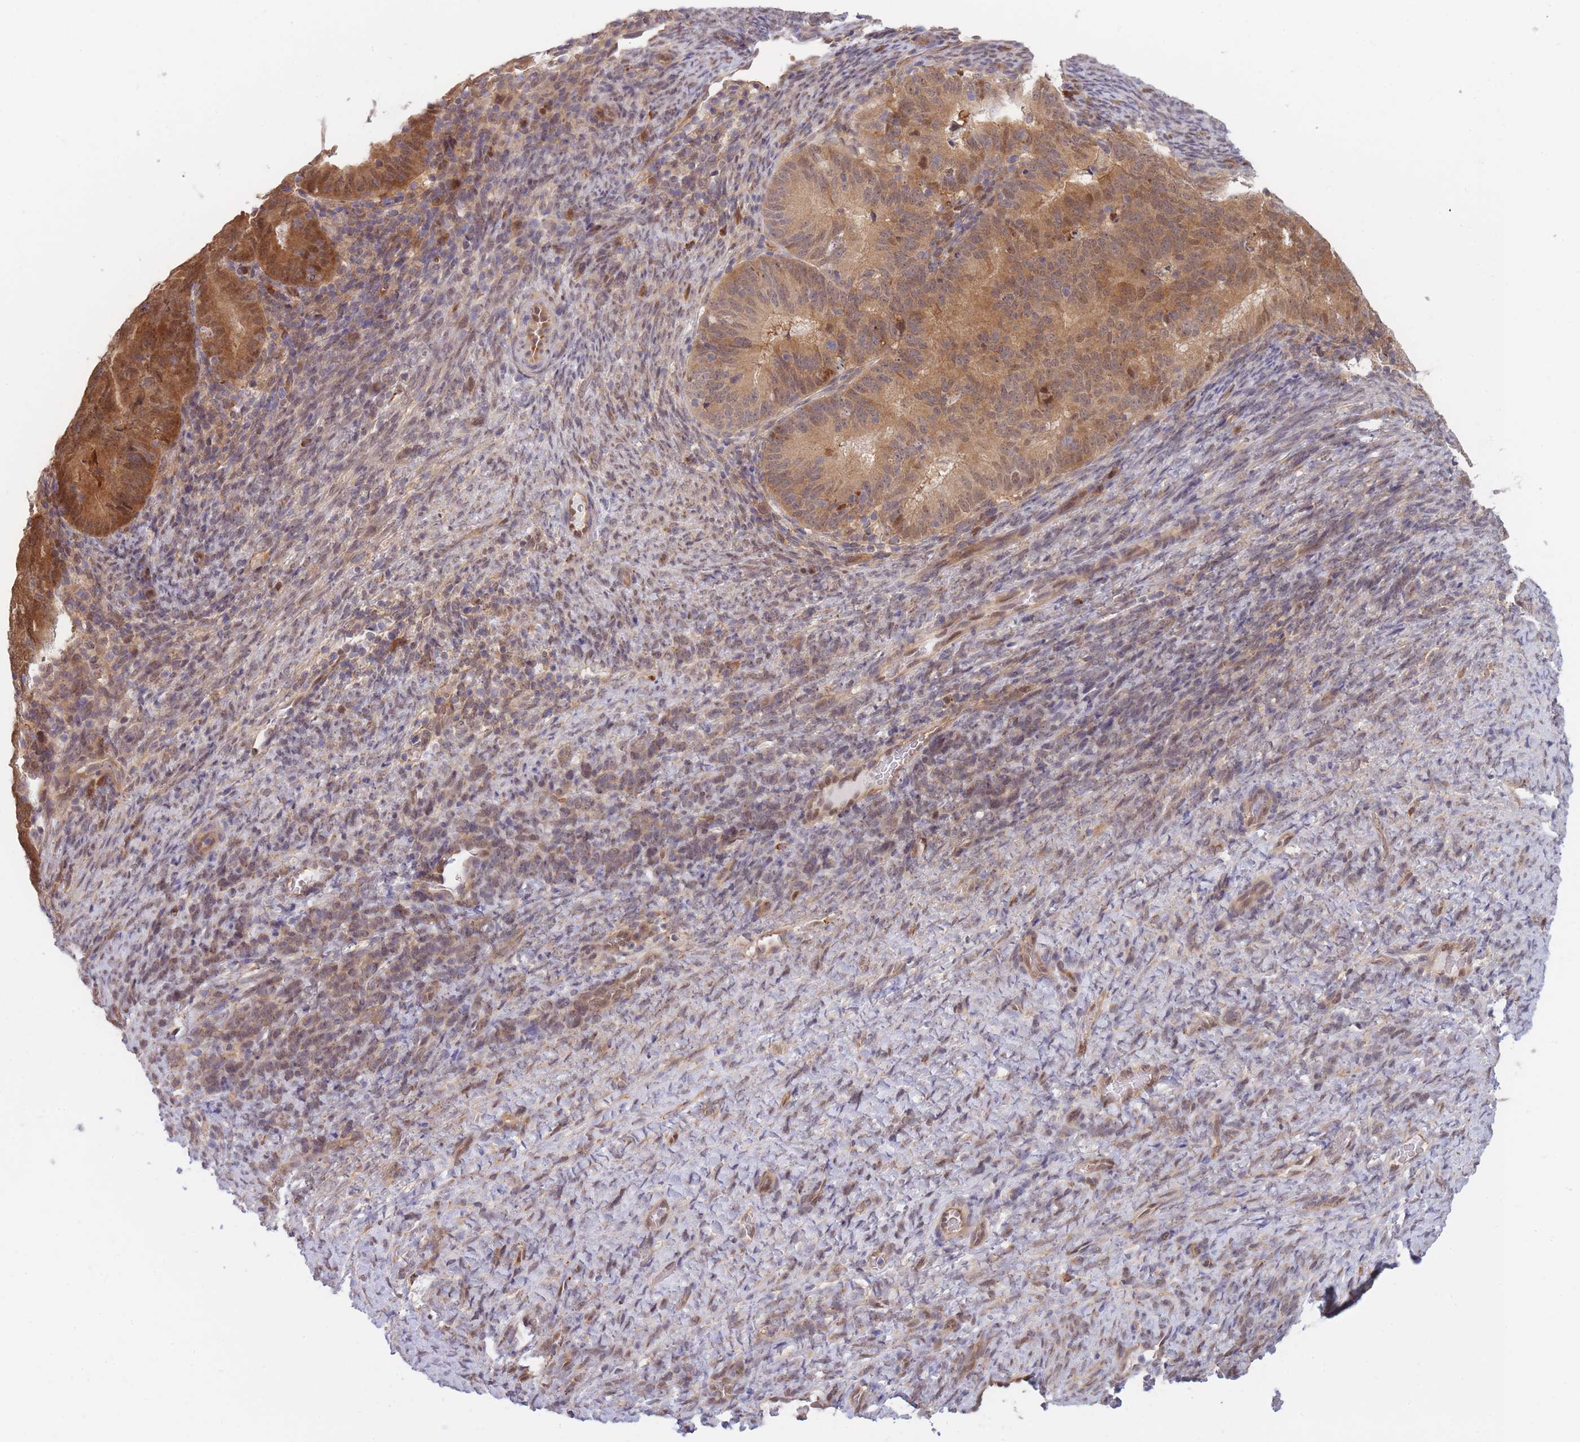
{"staining": {"intensity": "moderate", "quantity": ">75%", "location": "cytoplasmic/membranous,nuclear"}, "tissue": "endometrial cancer", "cell_type": "Tumor cells", "image_type": "cancer", "snomed": [{"axis": "morphology", "description": "Adenocarcinoma, NOS"}, {"axis": "topography", "description": "Endometrium"}], "caption": "Immunohistochemical staining of endometrial adenocarcinoma exhibits moderate cytoplasmic/membranous and nuclear protein positivity in approximately >75% of tumor cells.", "gene": "NSFL1C", "patient": {"sex": "female", "age": 70}}